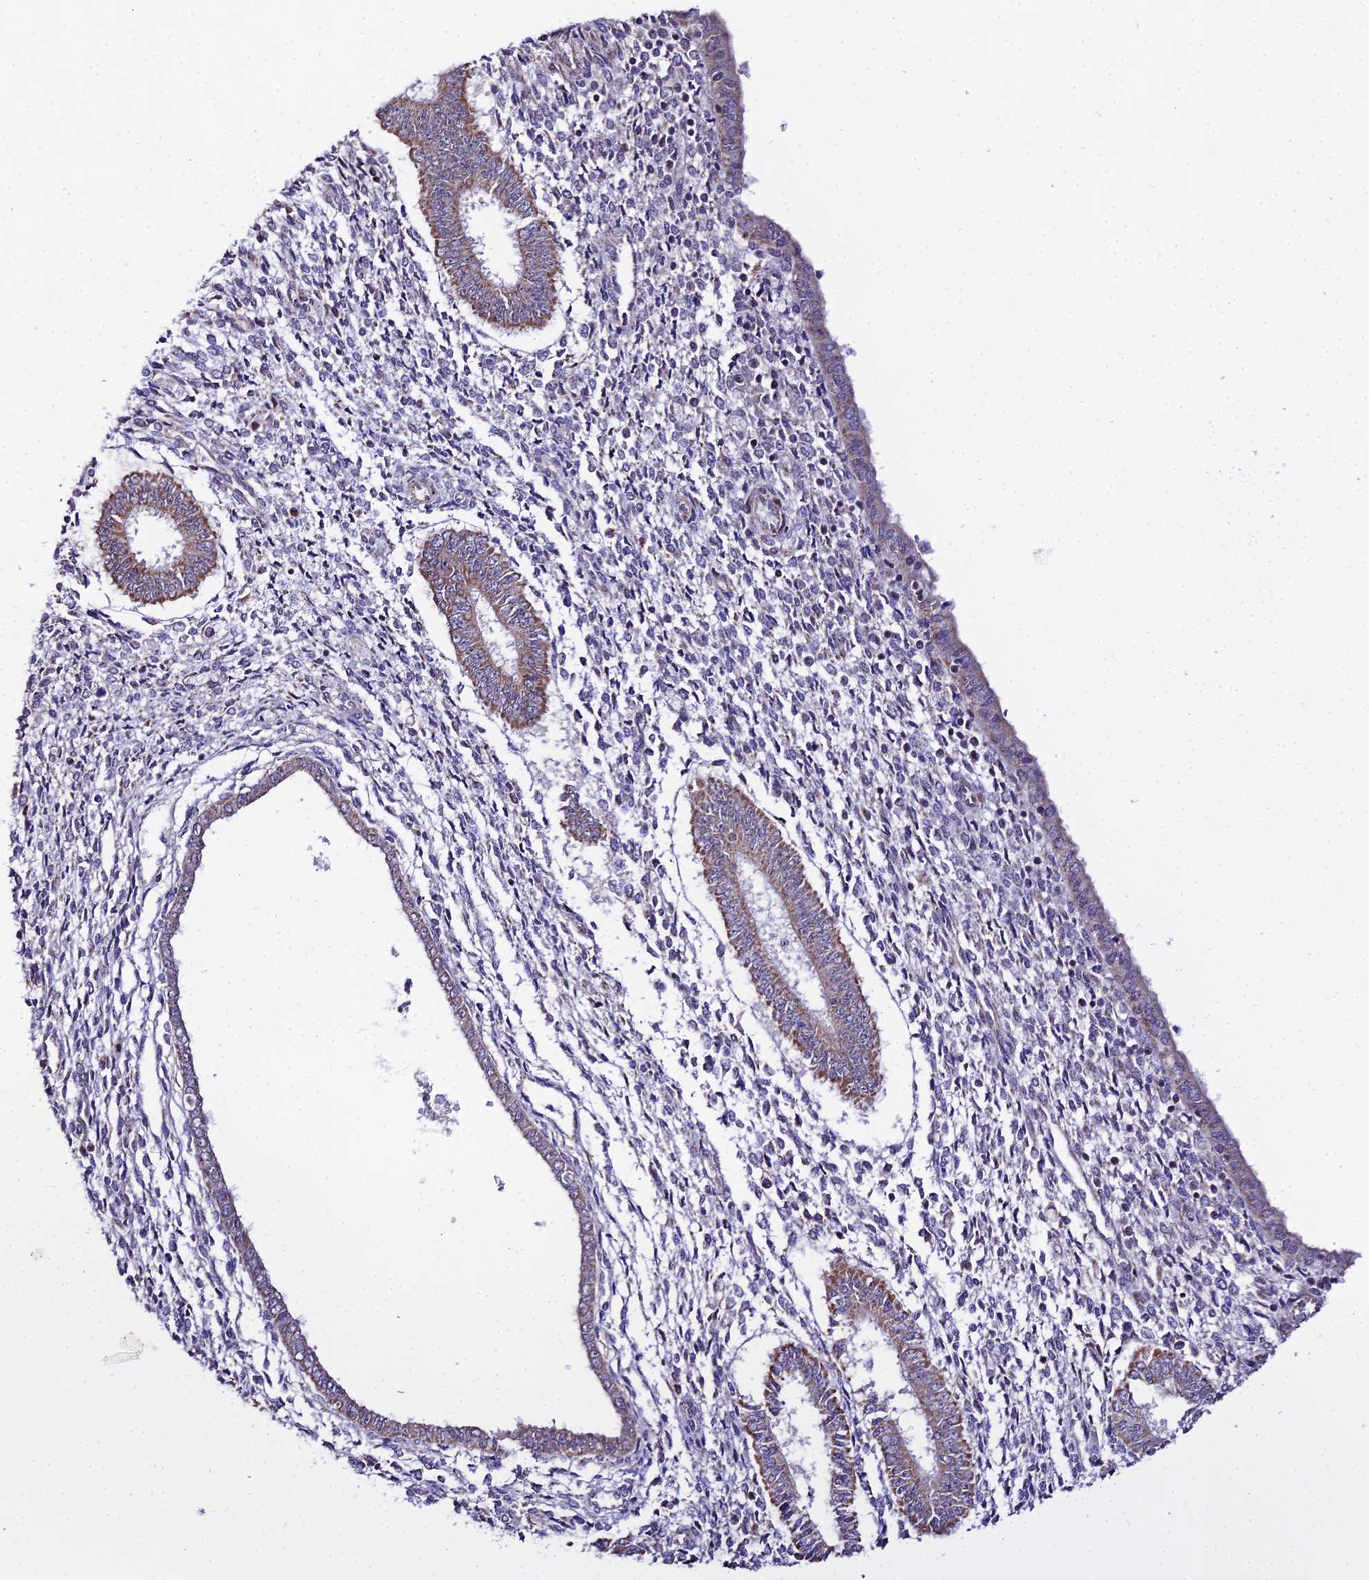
{"staining": {"intensity": "negative", "quantity": "none", "location": "none"}, "tissue": "endometrium", "cell_type": "Cells in endometrial stroma", "image_type": "normal", "snomed": [{"axis": "morphology", "description": "Normal tissue, NOS"}, {"axis": "topography", "description": "Endometrium"}], "caption": "This is a photomicrograph of immunohistochemistry (IHC) staining of benign endometrium, which shows no expression in cells in endometrial stroma.", "gene": "ATP5PB", "patient": {"sex": "female", "age": 35}}